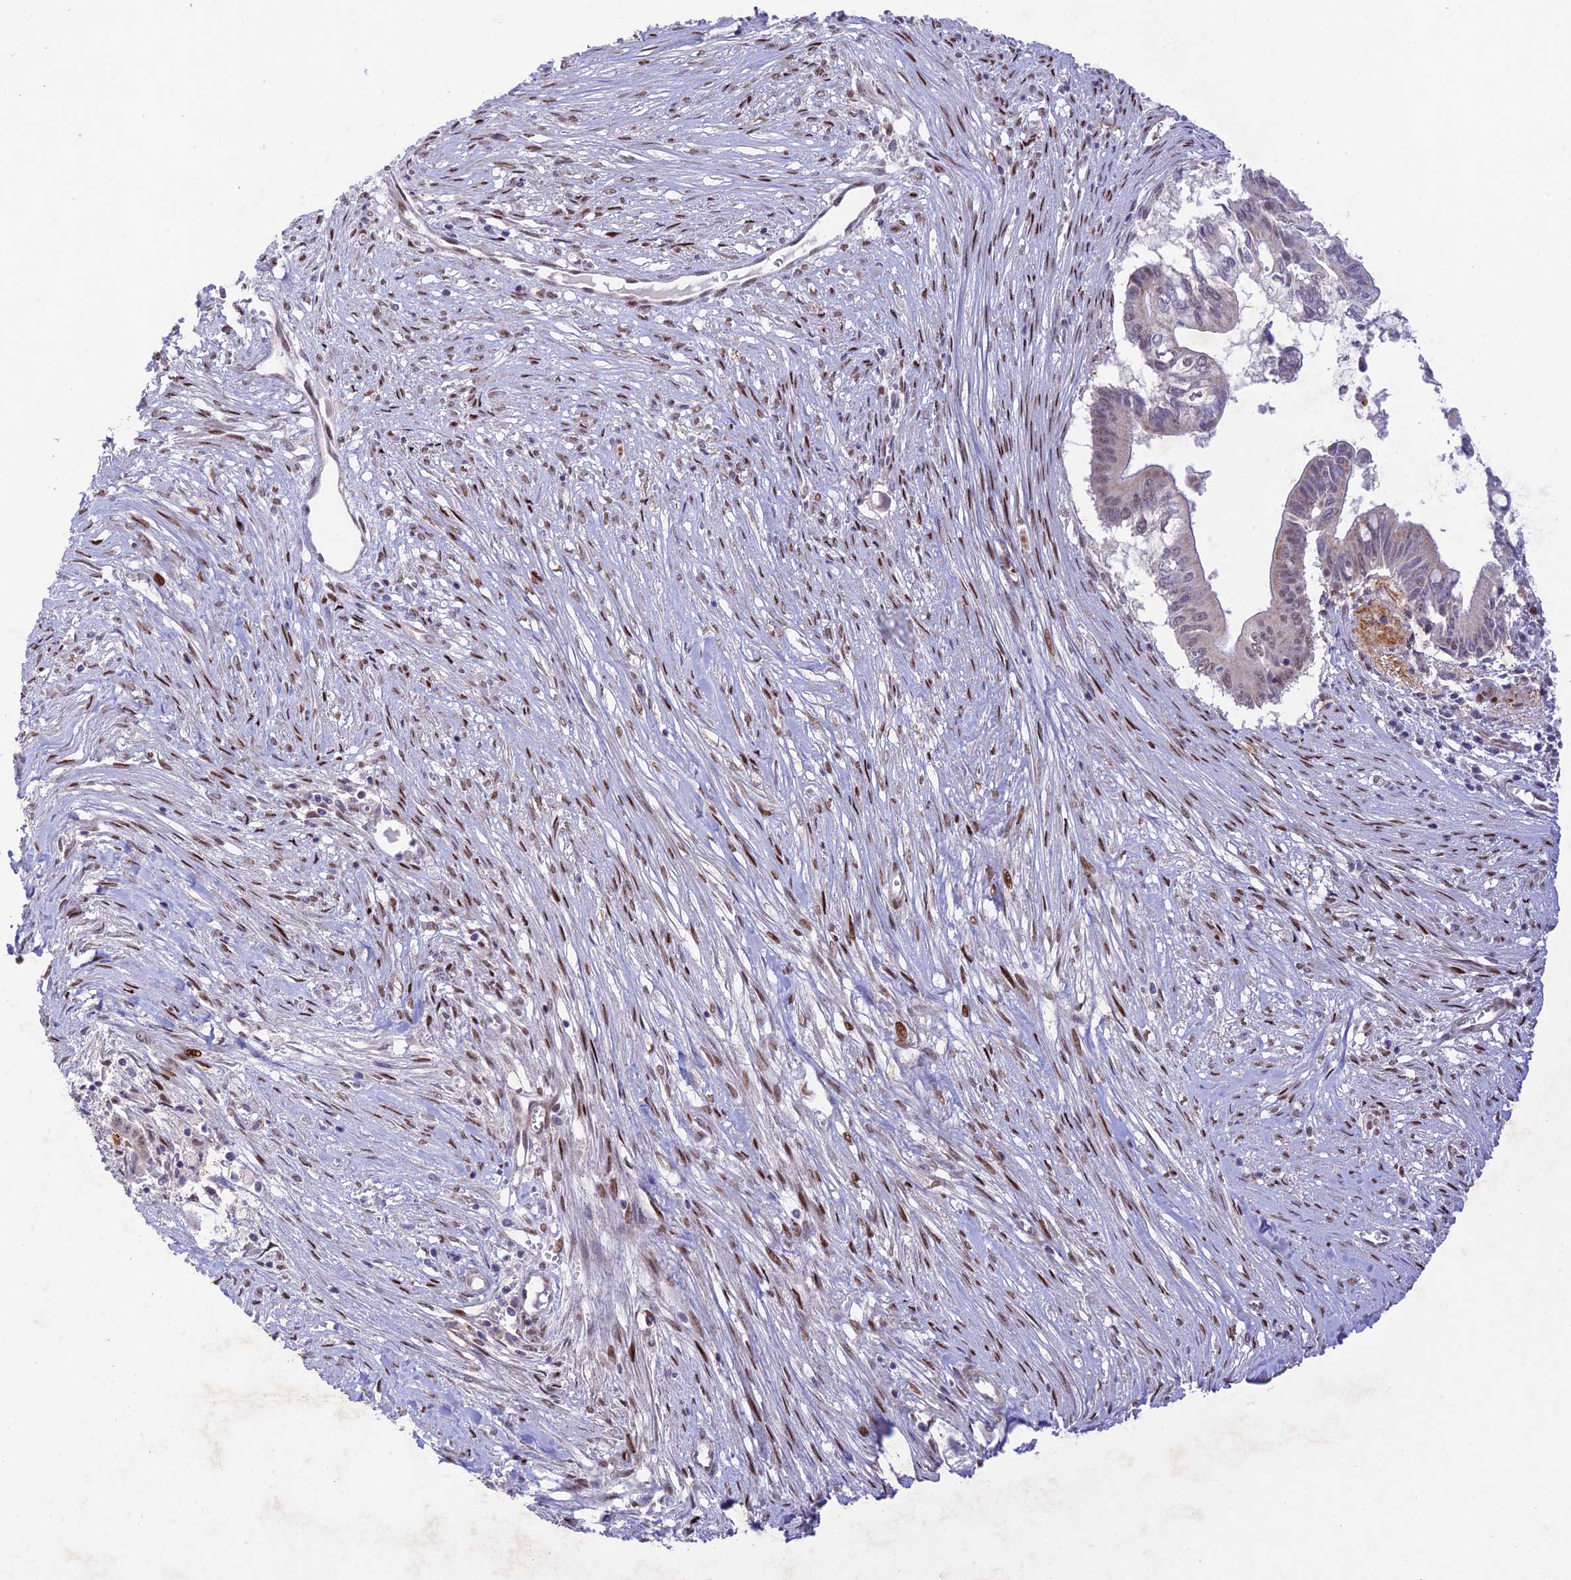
{"staining": {"intensity": "weak", "quantity": "25%-75%", "location": "nuclear"}, "tissue": "pancreatic cancer", "cell_type": "Tumor cells", "image_type": "cancer", "snomed": [{"axis": "morphology", "description": "Adenocarcinoma, NOS"}, {"axis": "topography", "description": "Pancreas"}], "caption": "Immunohistochemistry image of human pancreatic cancer stained for a protein (brown), which displays low levels of weak nuclear staining in about 25%-75% of tumor cells.", "gene": "WDR55", "patient": {"sex": "male", "age": 68}}